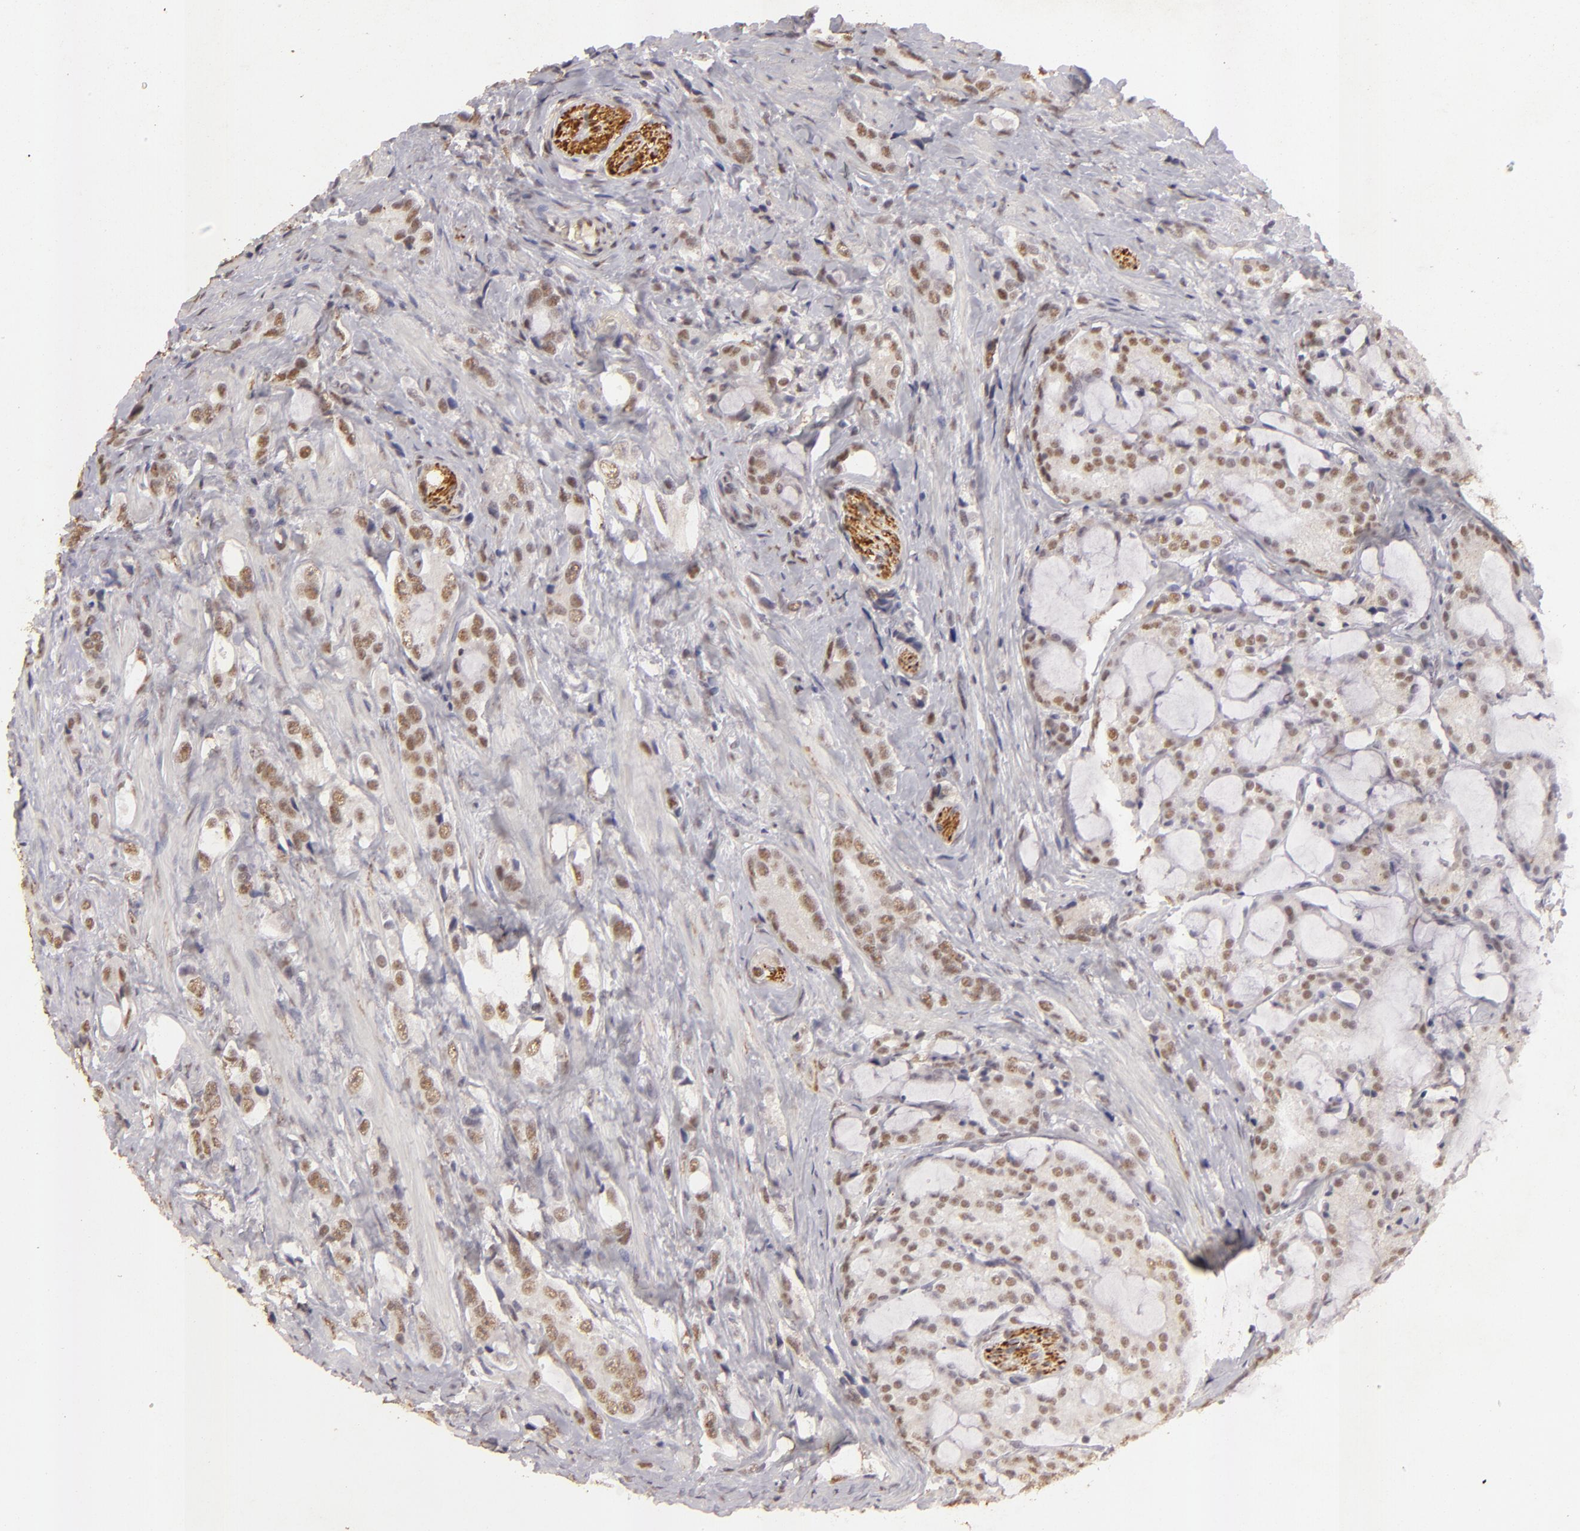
{"staining": {"intensity": "weak", "quantity": "25%-75%", "location": "nuclear"}, "tissue": "prostate cancer", "cell_type": "Tumor cells", "image_type": "cancer", "snomed": [{"axis": "morphology", "description": "Adenocarcinoma, Medium grade"}, {"axis": "topography", "description": "Prostate"}], "caption": "Protein positivity by IHC shows weak nuclear positivity in approximately 25%-75% of tumor cells in prostate cancer.", "gene": "CBX3", "patient": {"sex": "male", "age": 70}}